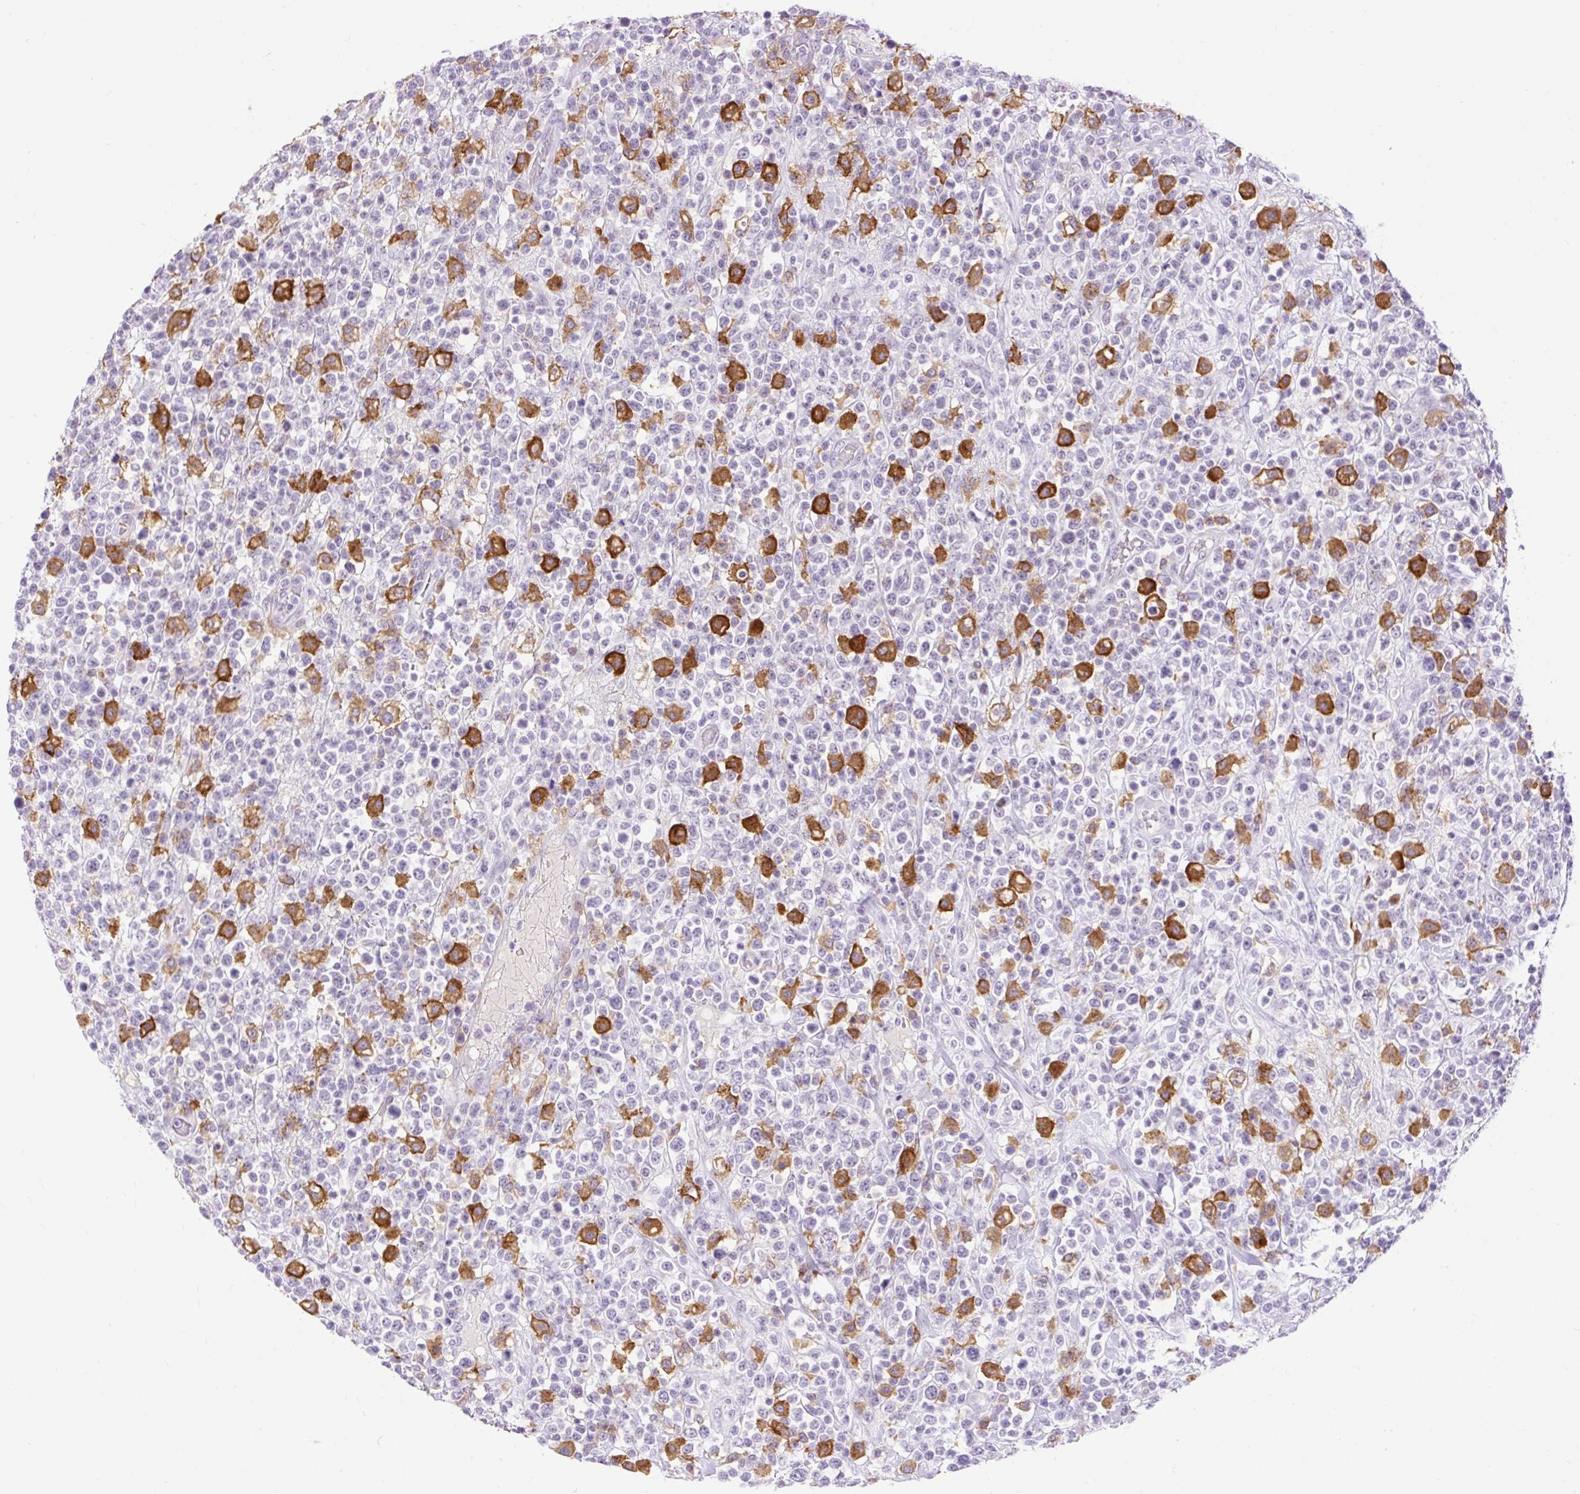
{"staining": {"intensity": "negative", "quantity": "none", "location": "none"}, "tissue": "lymphoma", "cell_type": "Tumor cells", "image_type": "cancer", "snomed": [{"axis": "morphology", "description": "Malignant lymphoma, non-Hodgkin's type, High grade"}, {"axis": "topography", "description": "Colon"}], "caption": "This is an immunohistochemistry micrograph of malignant lymphoma, non-Hodgkin's type (high-grade). There is no expression in tumor cells.", "gene": "SIGLEC1", "patient": {"sex": "female", "age": 53}}